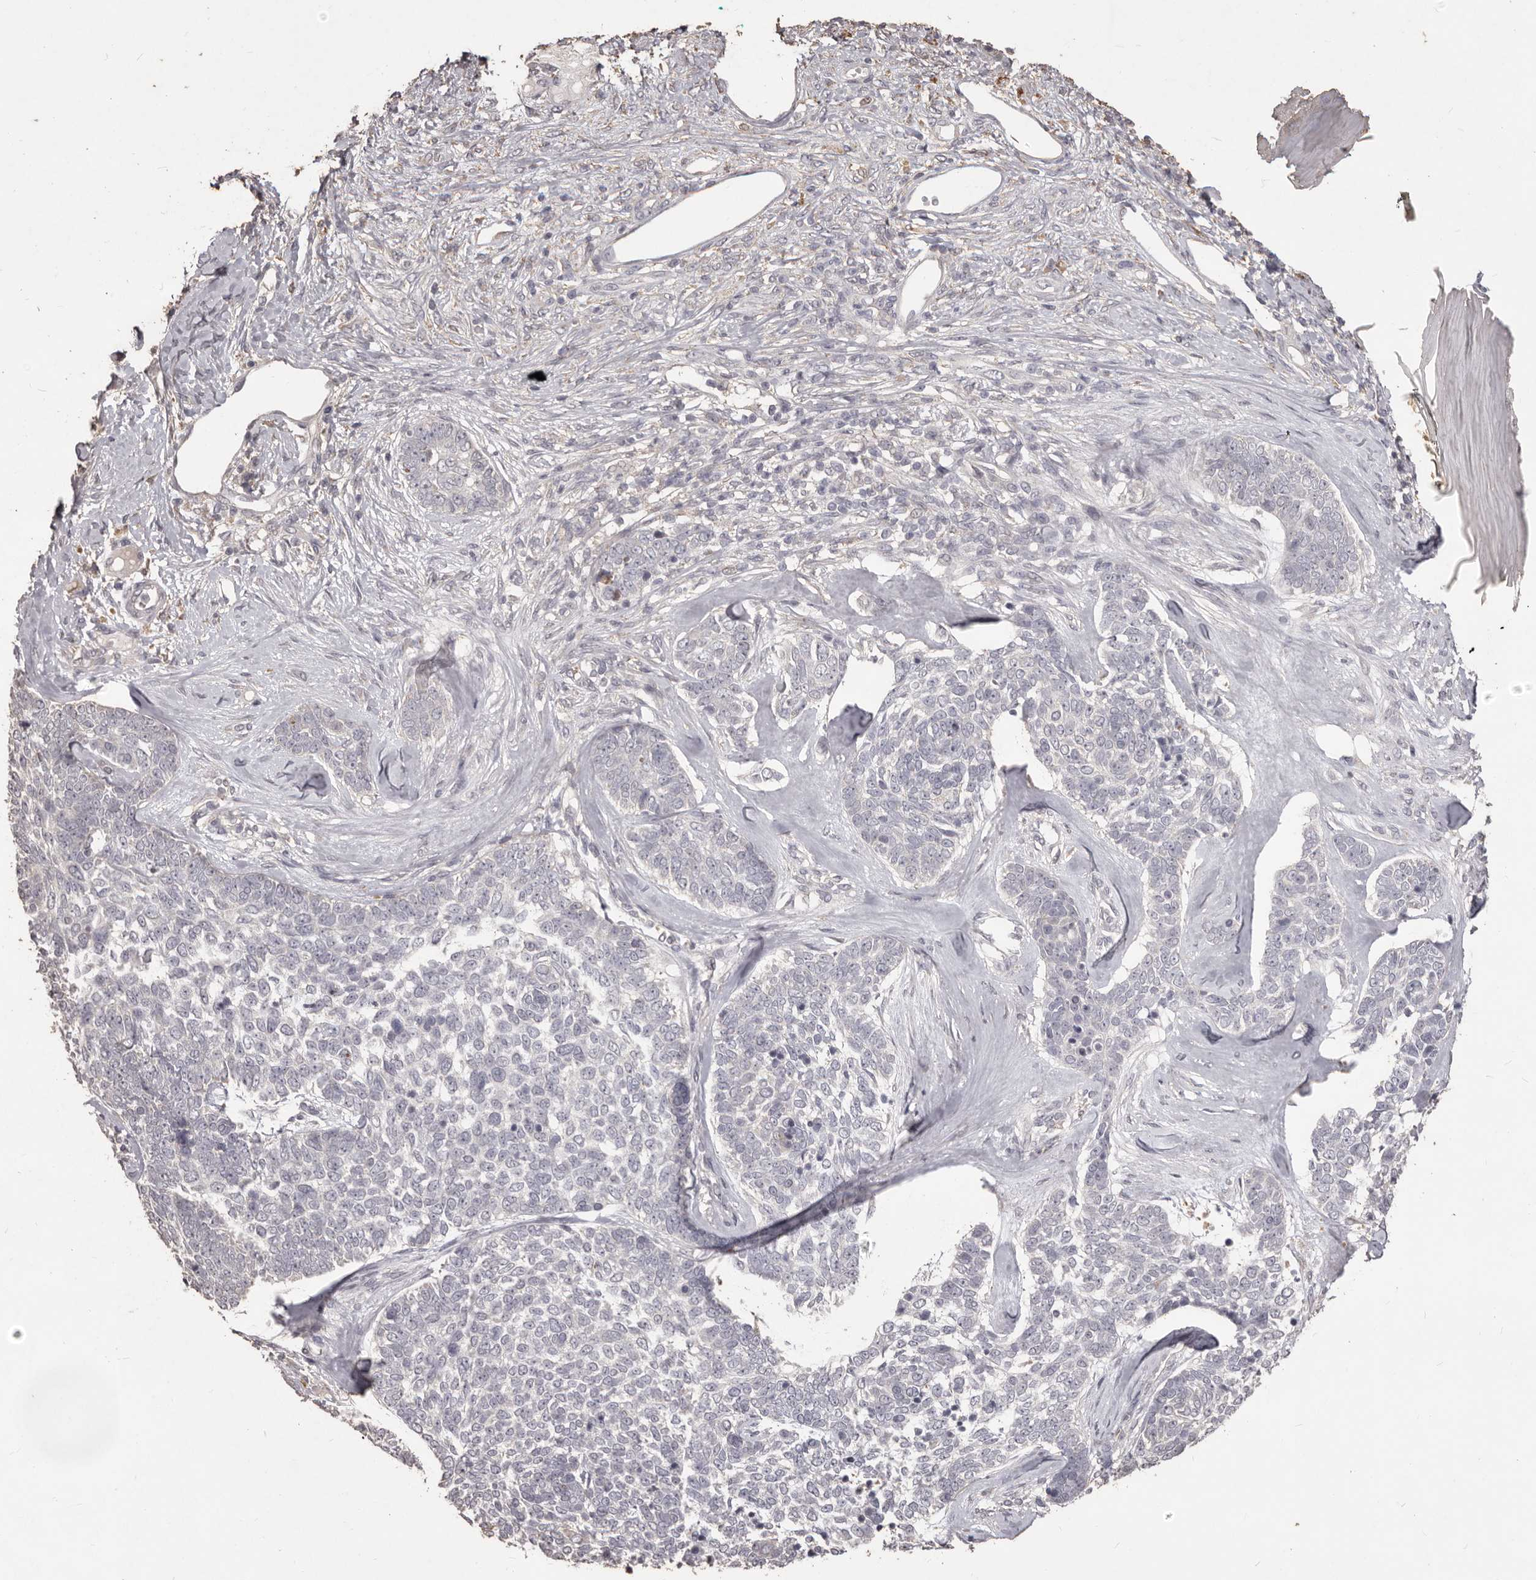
{"staining": {"intensity": "negative", "quantity": "none", "location": "none"}, "tissue": "skin cancer", "cell_type": "Tumor cells", "image_type": "cancer", "snomed": [{"axis": "morphology", "description": "Basal cell carcinoma"}, {"axis": "topography", "description": "Skin"}], "caption": "A histopathology image of skin cancer stained for a protein exhibits no brown staining in tumor cells.", "gene": "PRSS27", "patient": {"sex": "female", "age": 81}}